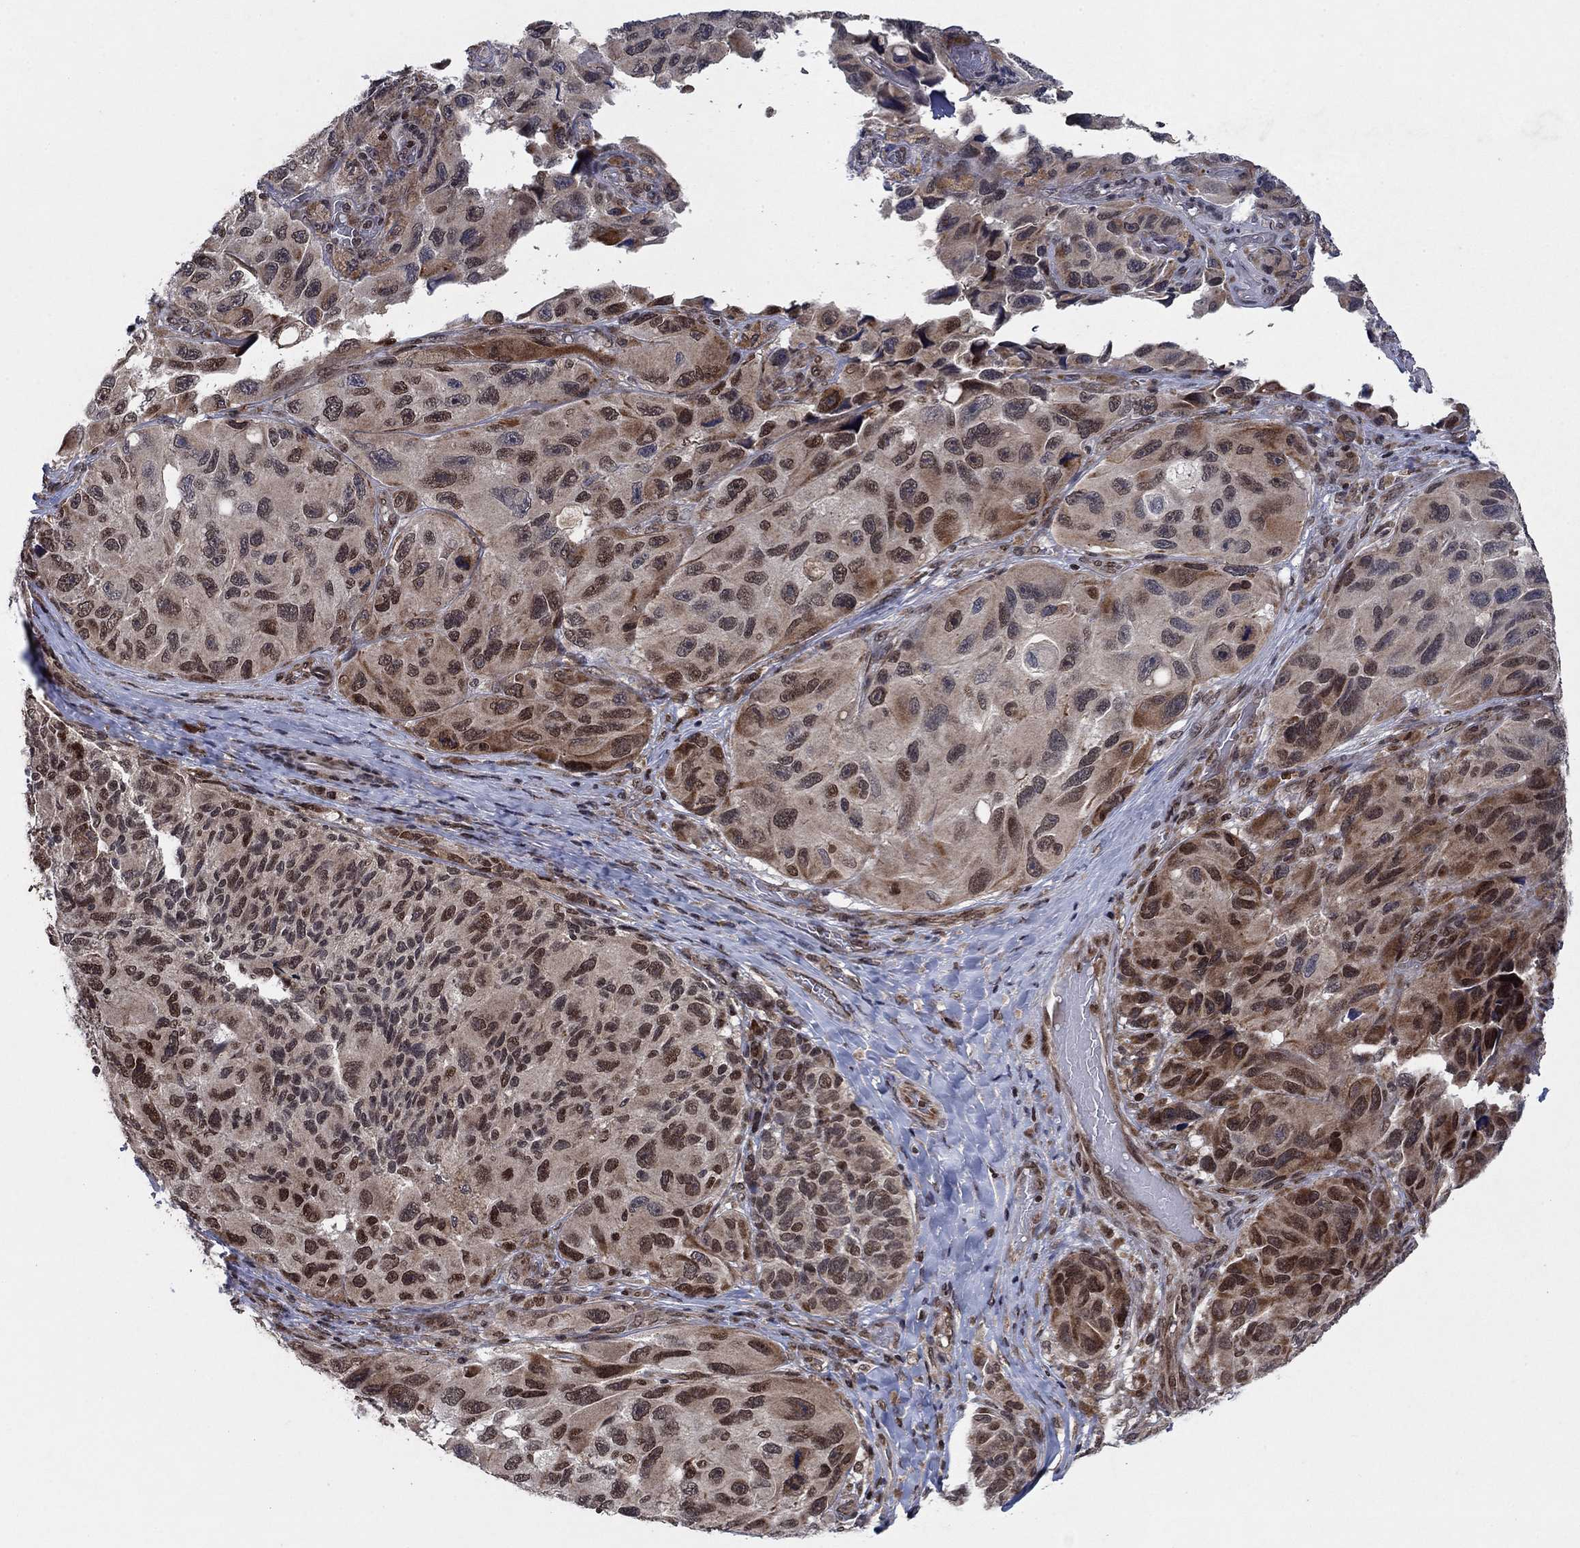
{"staining": {"intensity": "strong", "quantity": "<25%", "location": "cytoplasmic/membranous,nuclear"}, "tissue": "melanoma", "cell_type": "Tumor cells", "image_type": "cancer", "snomed": [{"axis": "morphology", "description": "Malignant melanoma, NOS"}, {"axis": "topography", "description": "Skin"}], "caption": "The histopathology image demonstrates immunohistochemical staining of malignant melanoma. There is strong cytoplasmic/membranous and nuclear positivity is identified in about <25% of tumor cells.", "gene": "PRICKLE4", "patient": {"sex": "female", "age": 73}}